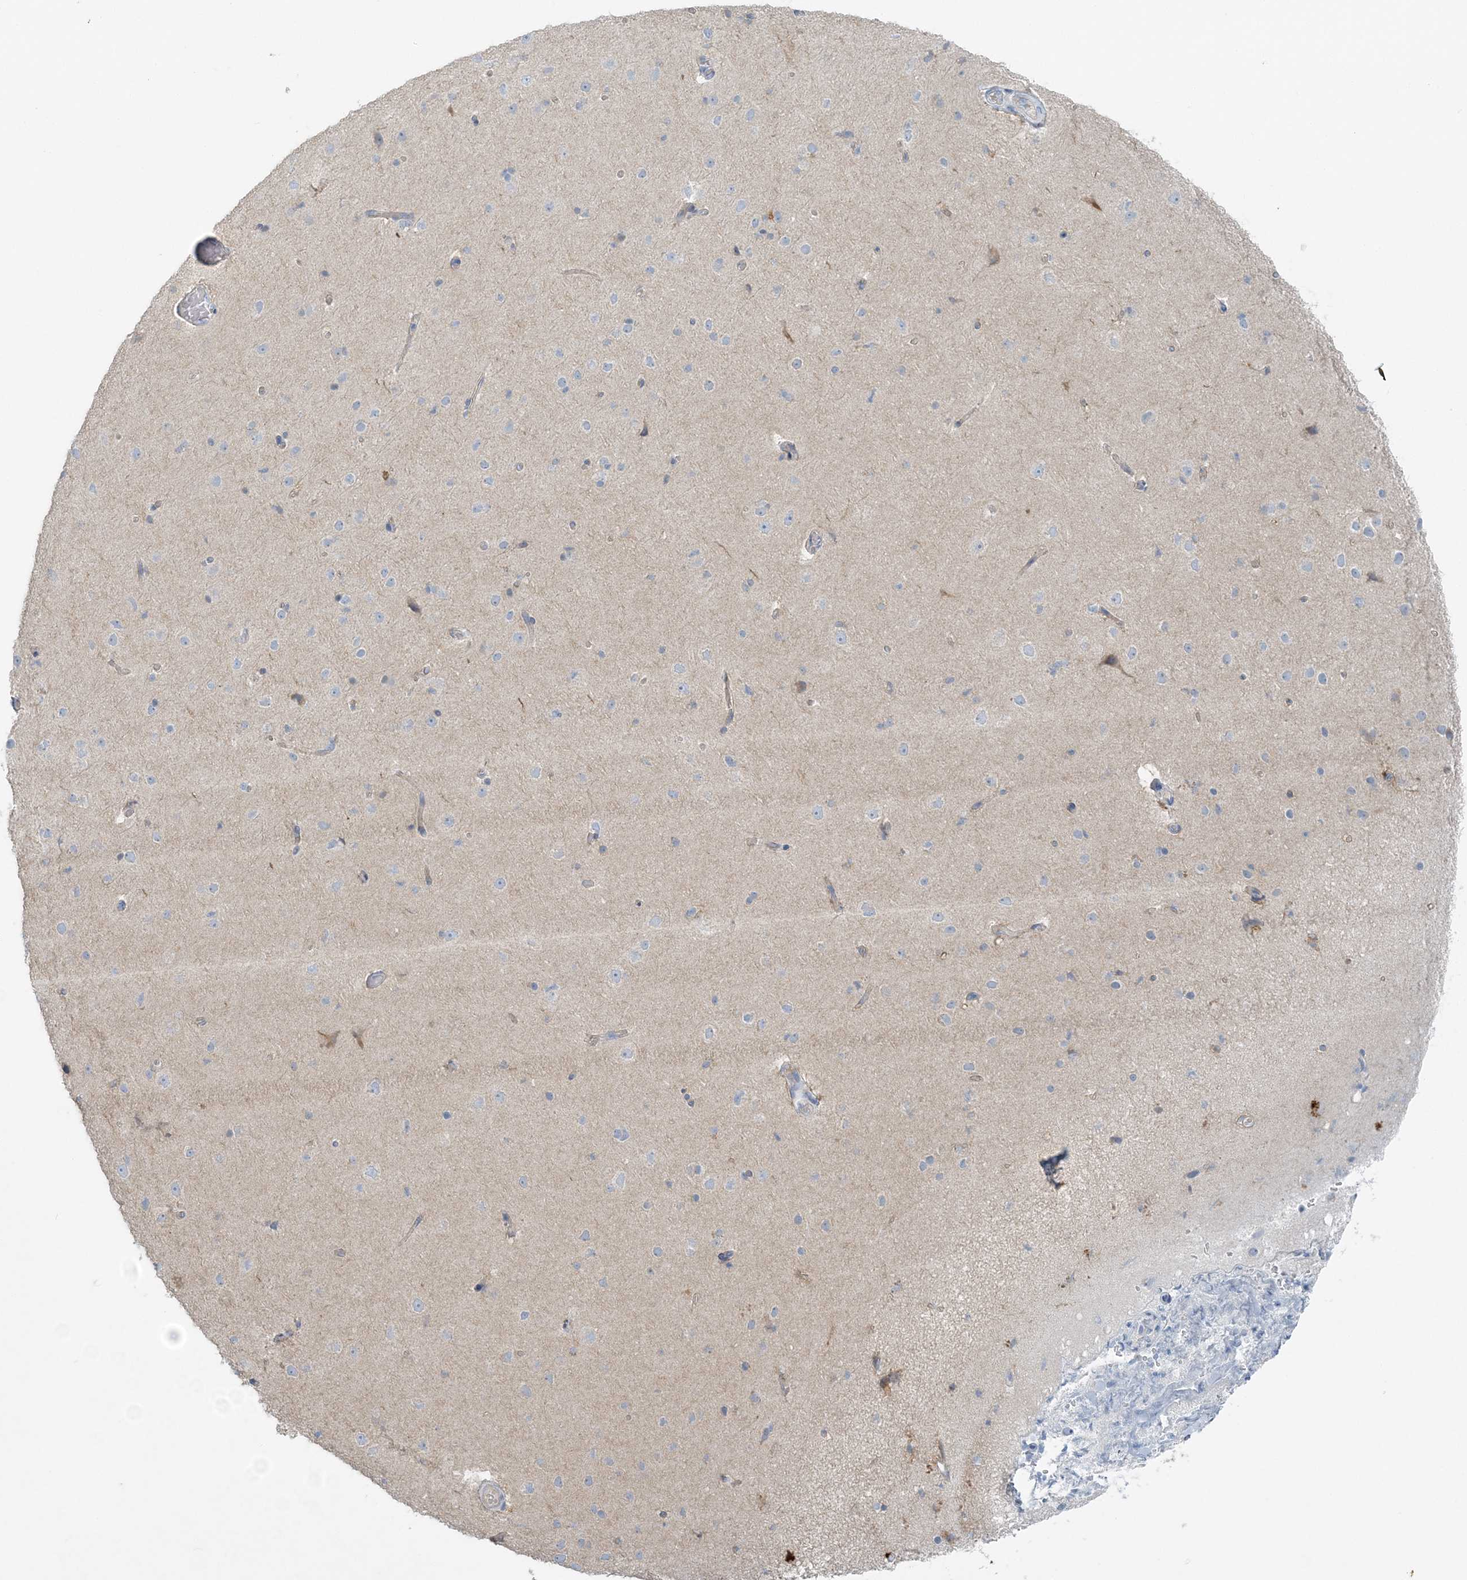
{"staining": {"intensity": "negative", "quantity": "none", "location": "none"}, "tissue": "cerebral cortex", "cell_type": "Endothelial cells", "image_type": "normal", "snomed": [{"axis": "morphology", "description": "Normal tissue, NOS"}, {"axis": "topography", "description": "Cerebral cortex"}], "caption": "High power microscopy image of an immunohistochemistry (IHC) histopathology image of unremarkable cerebral cortex, revealing no significant expression in endothelial cells. Nuclei are stained in blue.", "gene": "ATP11A", "patient": {"sex": "male", "age": 34}}